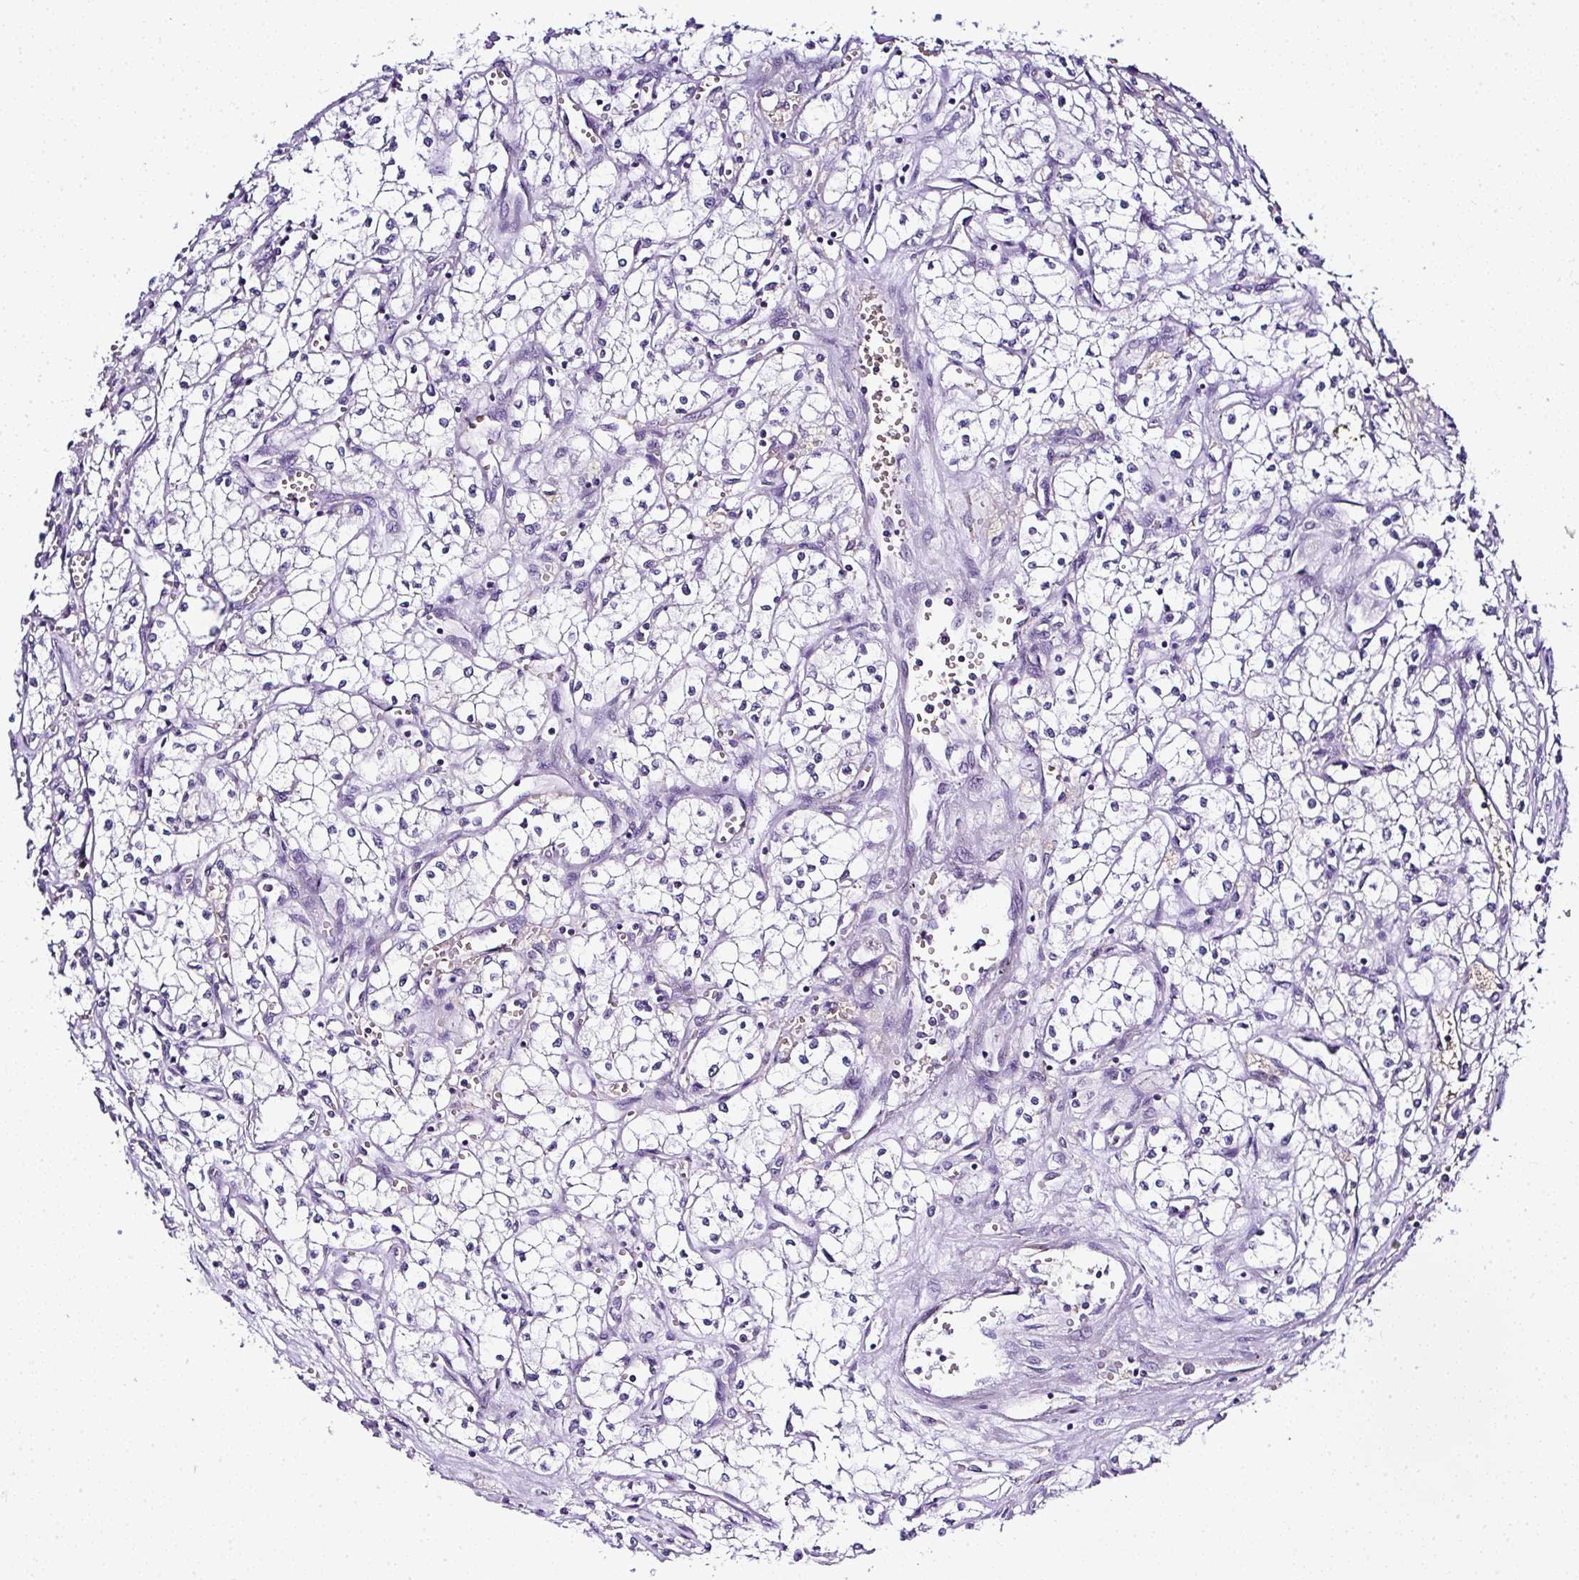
{"staining": {"intensity": "negative", "quantity": "none", "location": "none"}, "tissue": "renal cancer", "cell_type": "Tumor cells", "image_type": "cancer", "snomed": [{"axis": "morphology", "description": "Adenocarcinoma, NOS"}, {"axis": "topography", "description": "Kidney"}], "caption": "An image of adenocarcinoma (renal) stained for a protein reveals no brown staining in tumor cells.", "gene": "DEPDC5", "patient": {"sex": "male", "age": 59}}